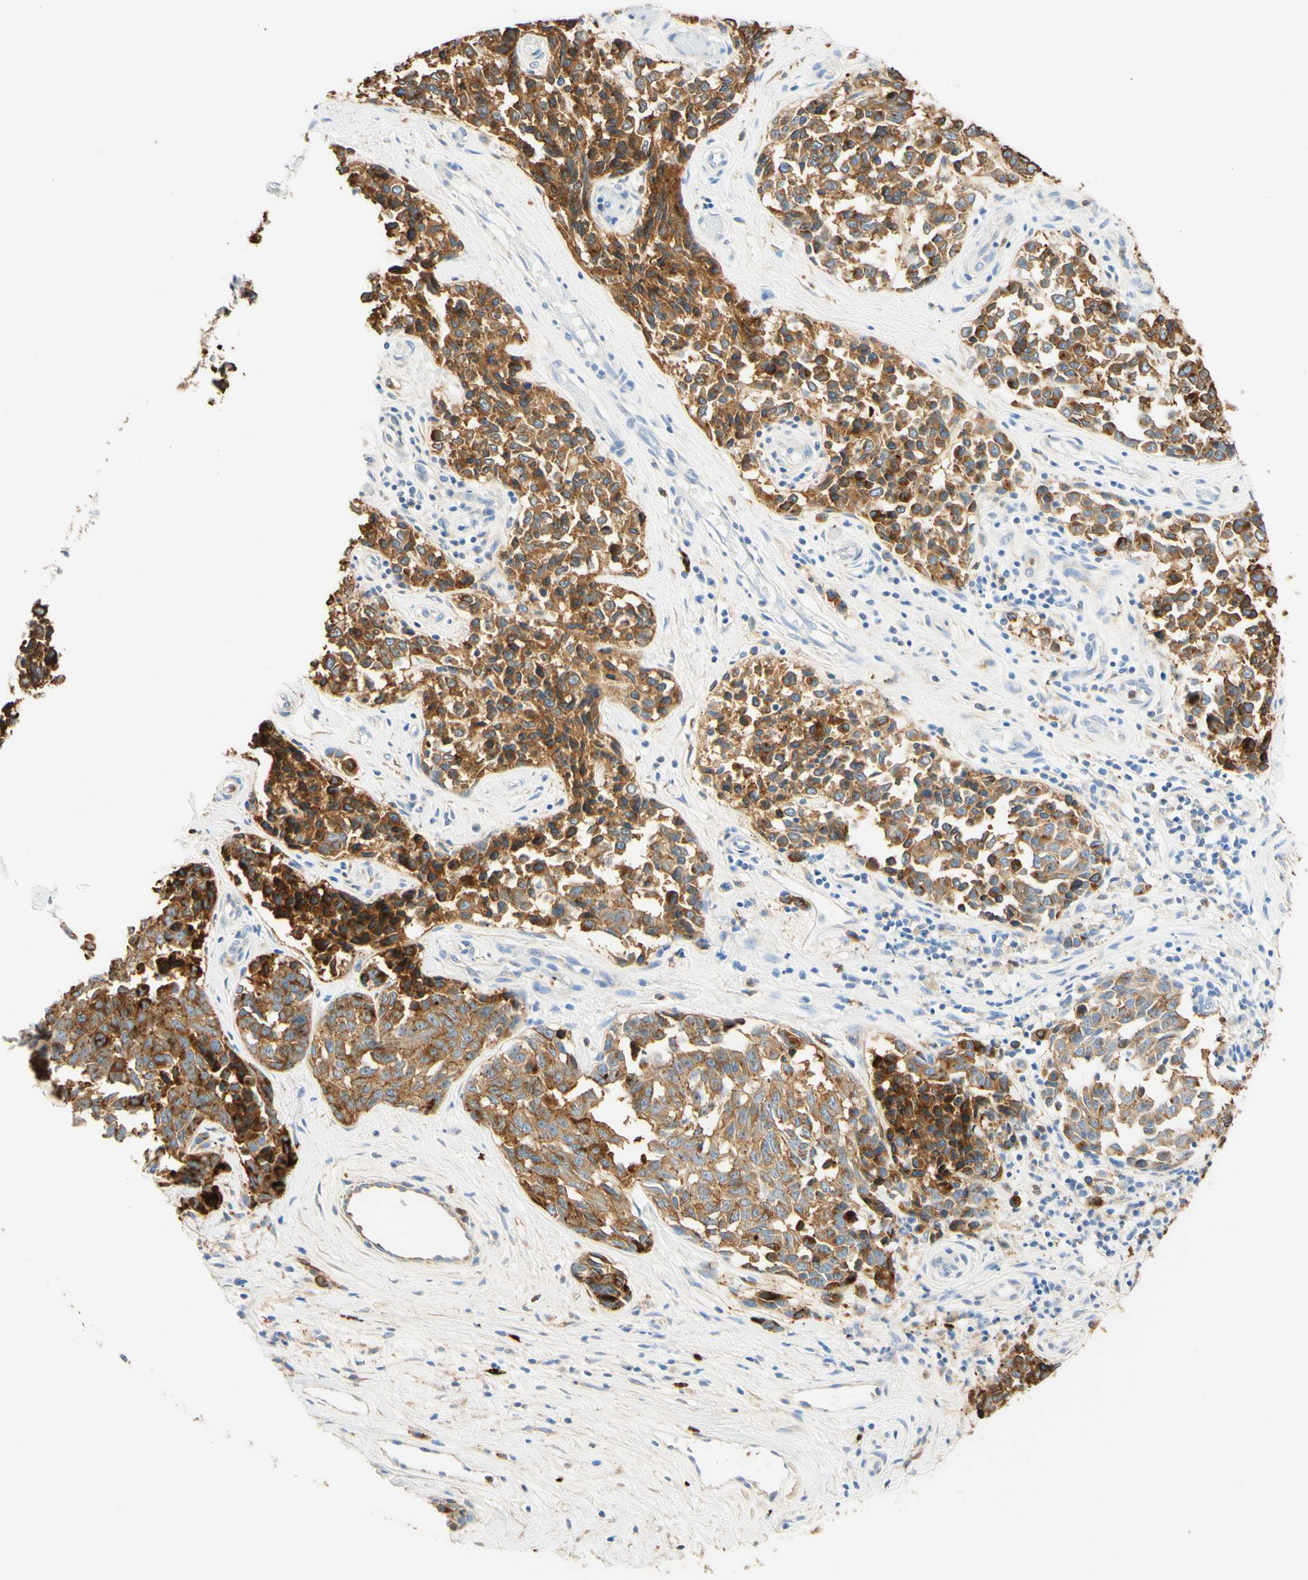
{"staining": {"intensity": "strong", "quantity": ">75%", "location": "cytoplasmic/membranous"}, "tissue": "melanoma", "cell_type": "Tumor cells", "image_type": "cancer", "snomed": [{"axis": "morphology", "description": "Malignant melanoma, NOS"}, {"axis": "topography", "description": "Skin"}], "caption": "IHC of melanoma exhibits high levels of strong cytoplasmic/membranous expression in approximately >75% of tumor cells.", "gene": "CD63", "patient": {"sex": "female", "age": 64}}